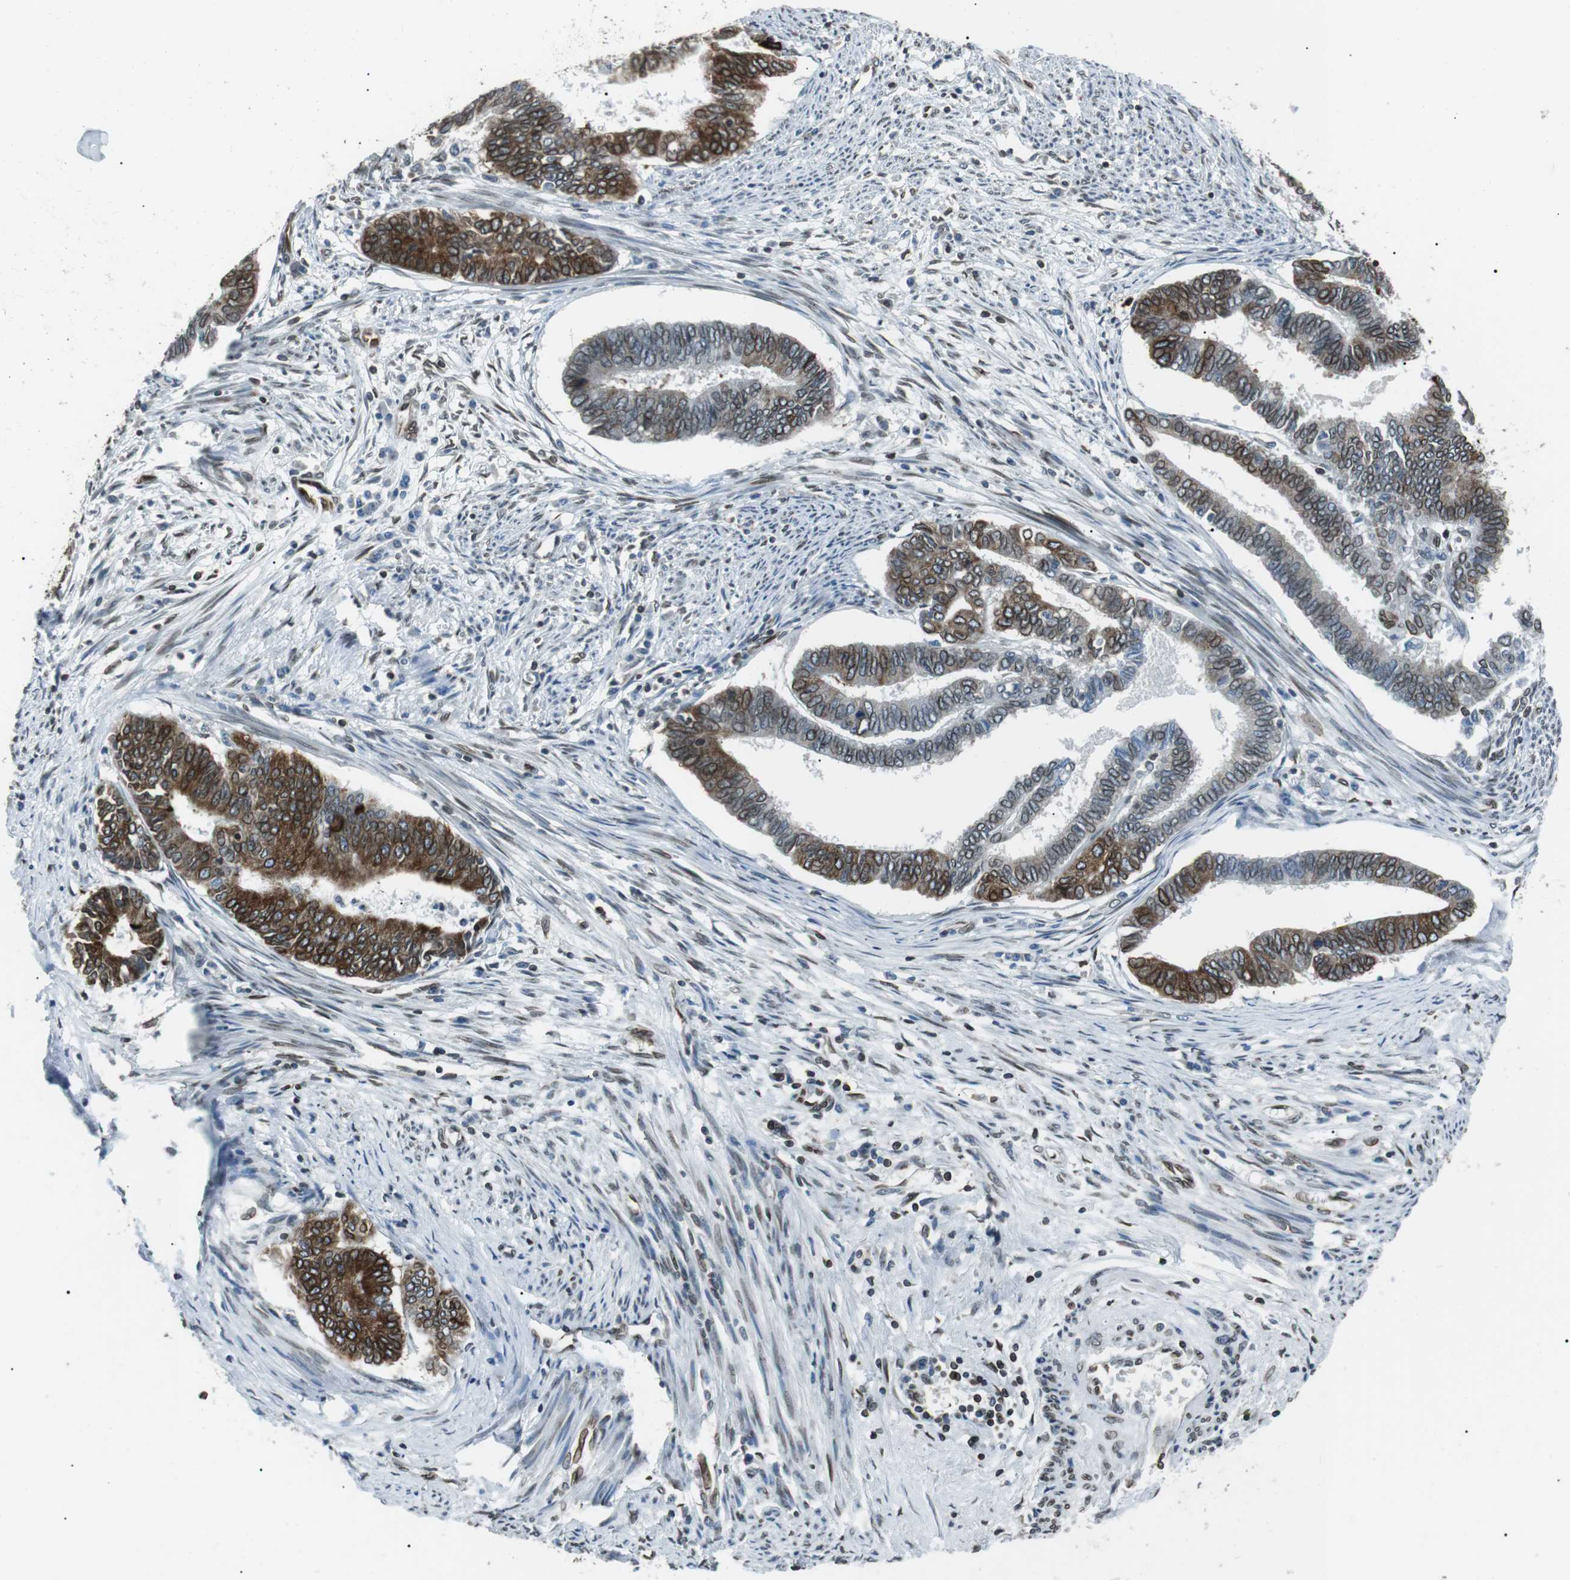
{"staining": {"intensity": "moderate", "quantity": "25%-75%", "location": "cytoplasmic/membranous,nuclear"}, "tissue": "endometrial cancer", "cell_type": "Tumor cells", "image_type": "cancer", "snomed": [{"axis": "morphology", "description": "Adenocarcinoma, NOS"}, {"axis": "topography", "description": "Endometrium"}], "caption": "Immunohistochemical staining of human endometrial cancer demonstrates medium levels of moderate cytoplasmic/membranous and nuclear positivity in approximately 25%-75% of tumor cells.", "gene": "TMX4", "patient": {"sex": "female", "age": 86}}